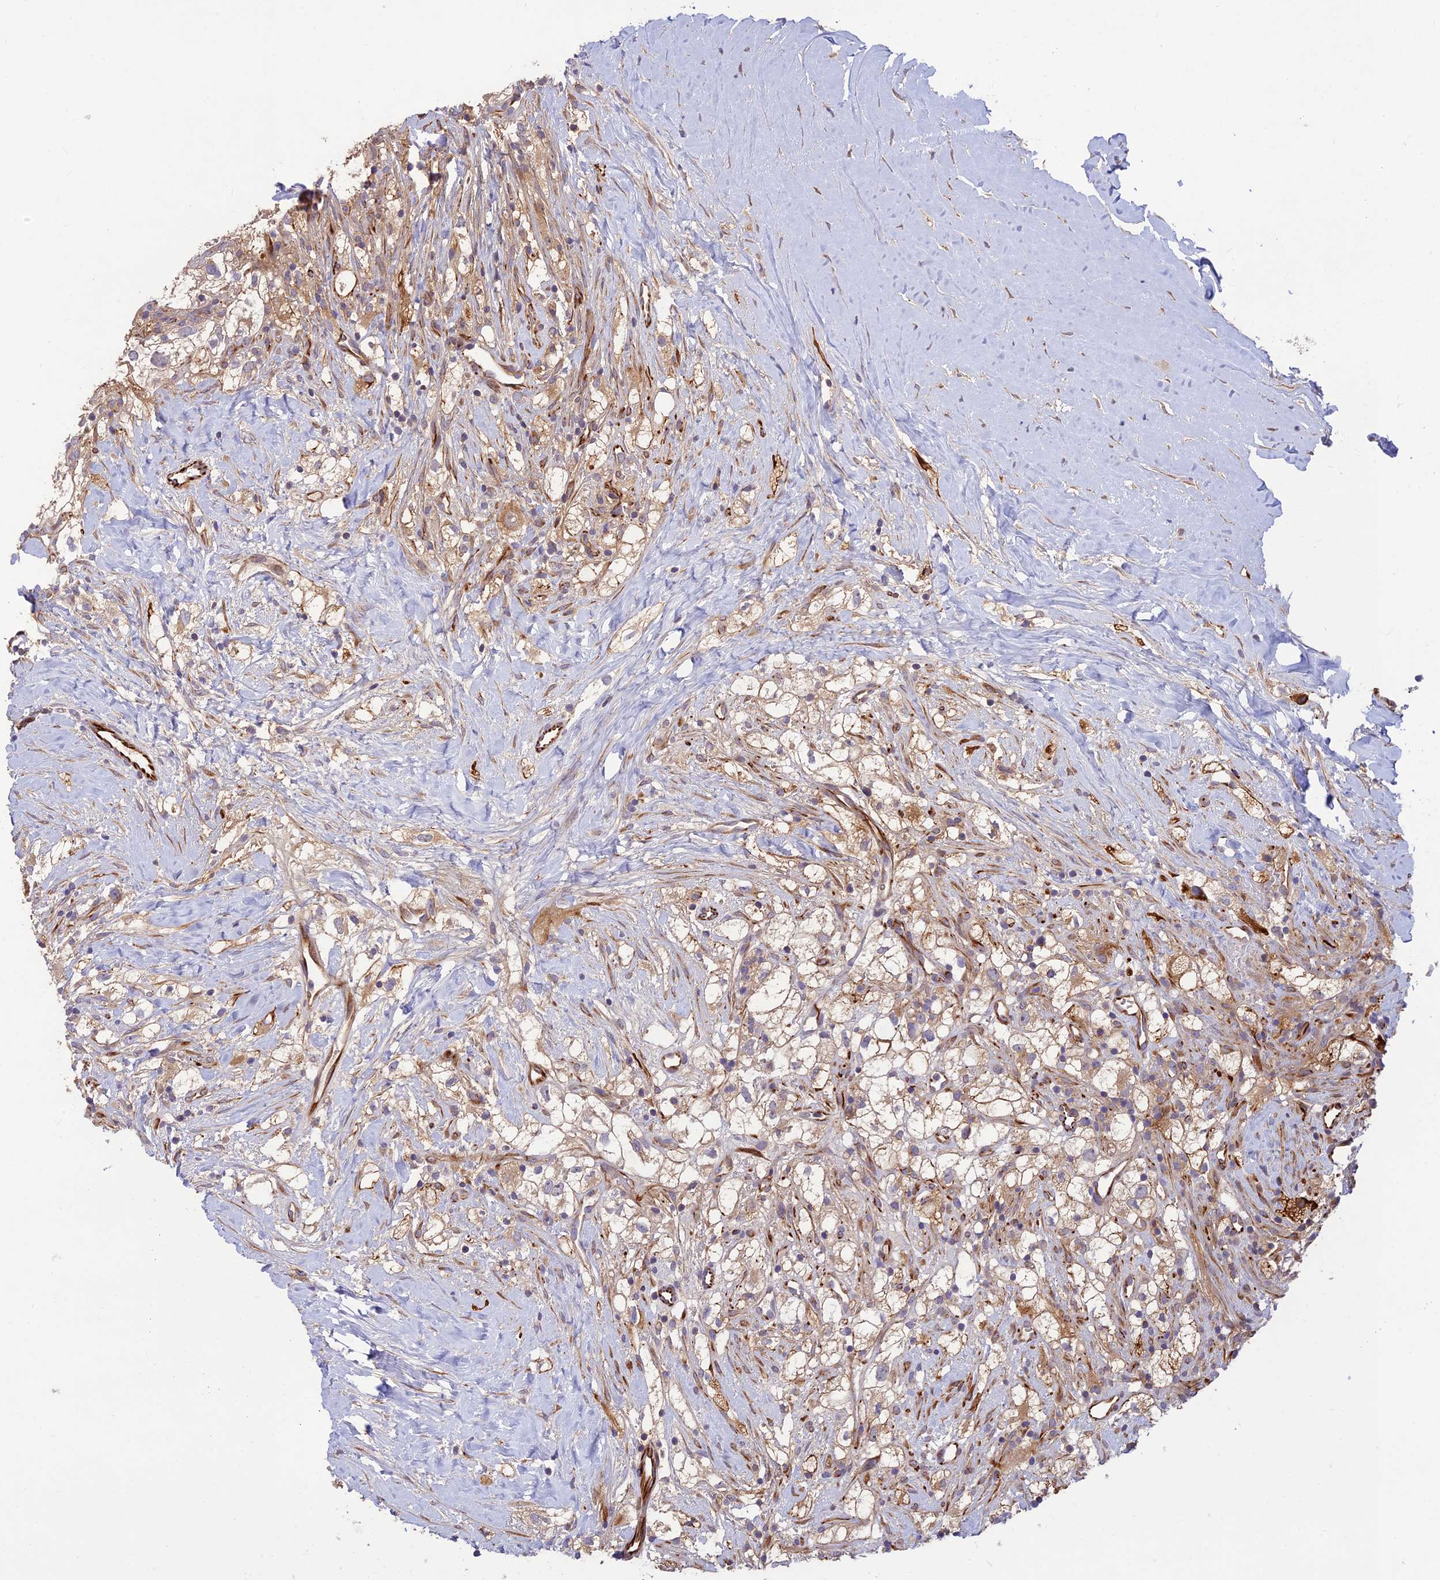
{"staining": {"intensity": "weak", "quantity": "25%-75%", "location": "cytoplasmic/membranous"}, "tissue": "renal cancer", "cell_type": "Tumor cells", "image_type": "cancer", "snomed": [{"axis": "morphology", "description": "Adenocarcinoma, NOS"}, {"axis": "topography", "description": "Kidney"}], "caption": "The photomicrograph exhibits staining of renal cancer, revealing weak cytoplasmic/membranous protein positivity (brown color) within tumor cells. (DAB (3,3'-diaminobenzidine) IHC, brown staining for protein, blue staining for nuclei).", "gene": "ST8SIA5", "patient": {"sex": "male", "age": 59}}